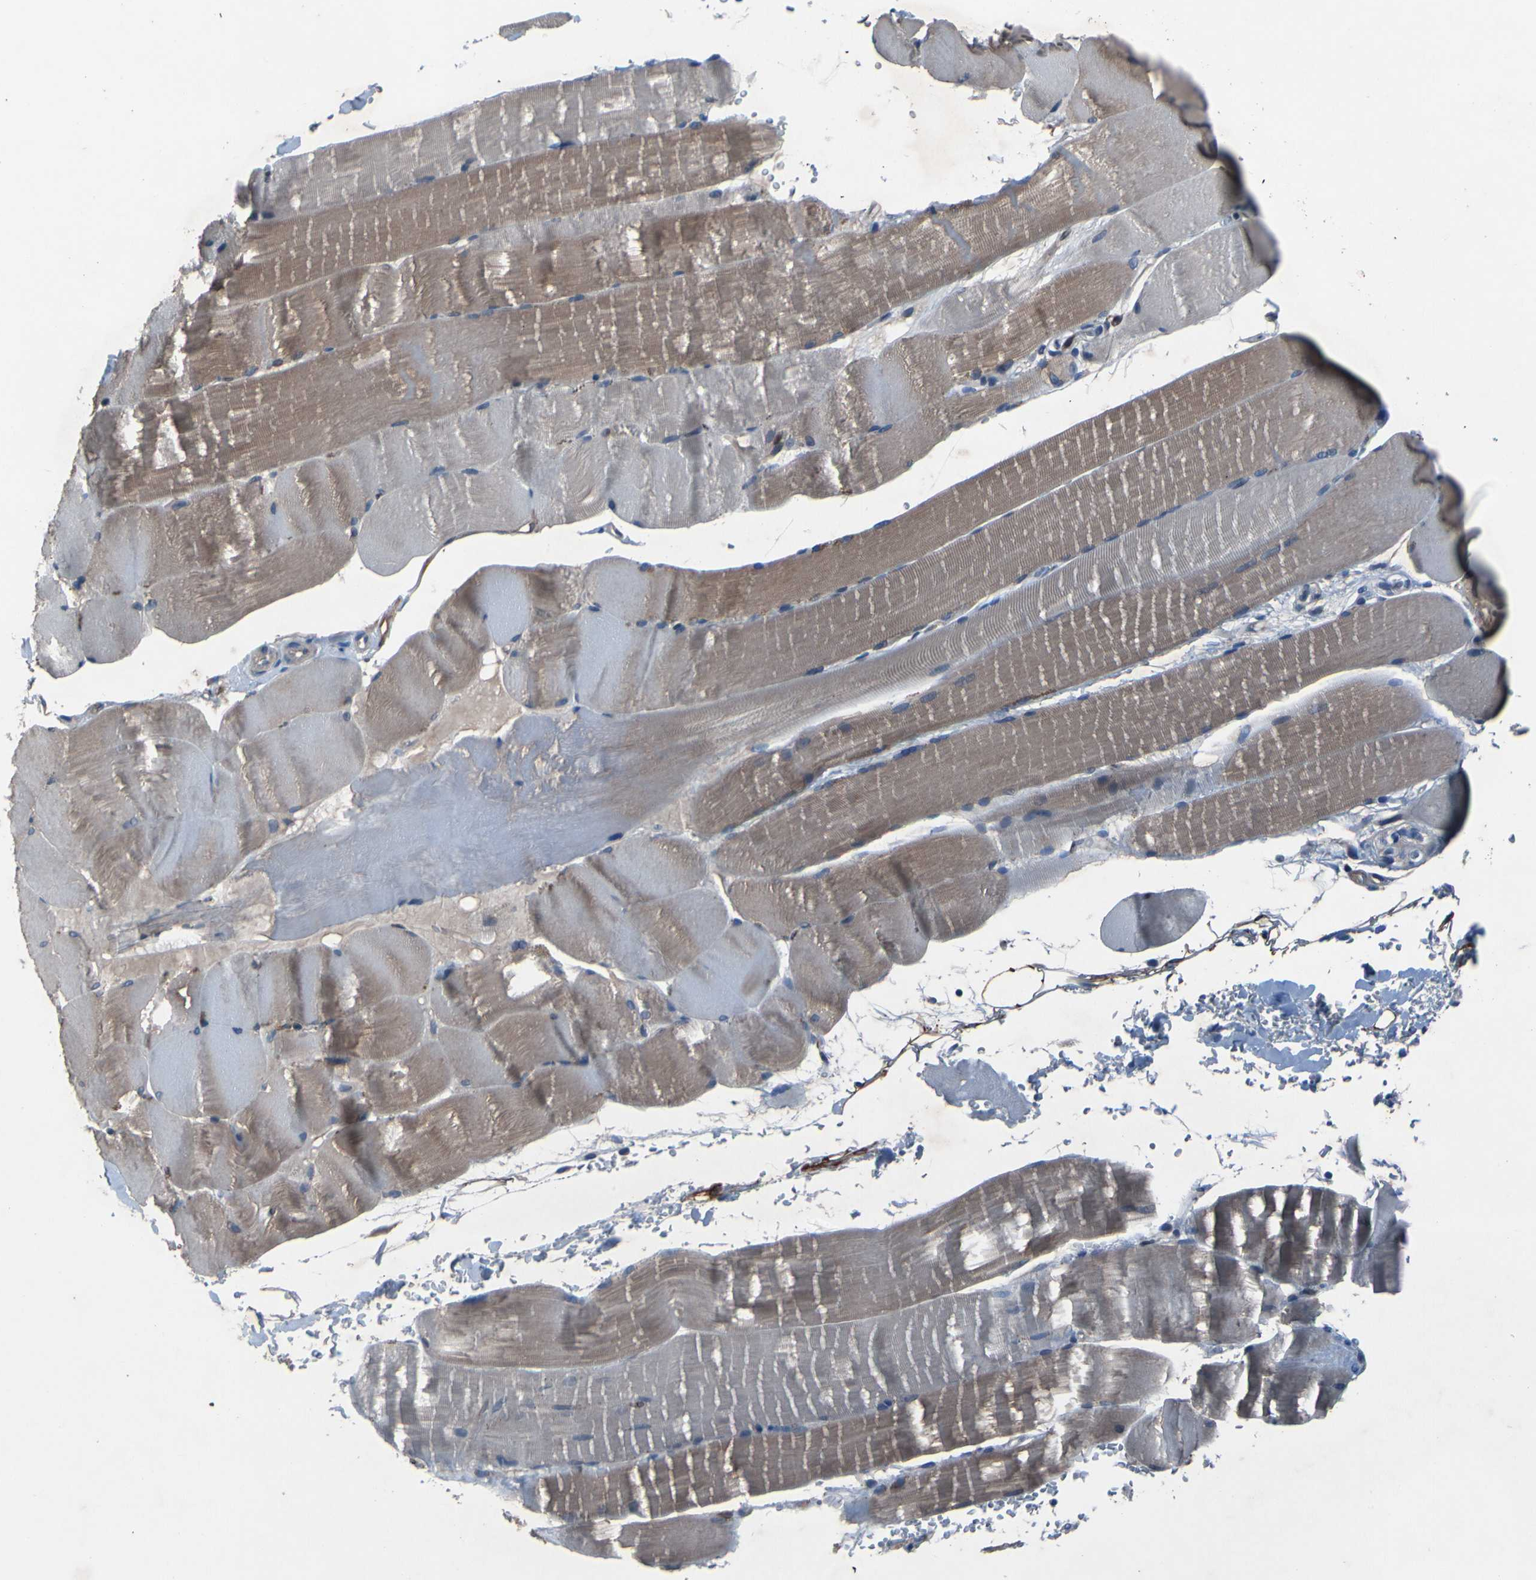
{"staining": {"intensity": "weak", "quantity": ">75%", "location": "cytoplasmic/membranous"}, "tissue": "skeletal muscle", "cell_type": "Myocytes", "image_type": "normal", "snomed": [{"axis": "morphology", "description": "Normal tissue, NOS"}, {"axis": "topography", "description": "Skin"}, {"axis": "topography", "description": "Skeletal muscle"}], "caption": "Immunohistochemistry staining of benign skeletal muscle, which displays low levels of weak cytoplasmic/membranous positivity in about >75% of myocytes indicating weak cytoplasmic/membranous protein staining. The staining was performed using DAB (brown) for protein detection and nuclei were counterstained in hematoxylin (blue).", "gene": "PRXL2A", "patient": {"sex": "male", "age": 83}}